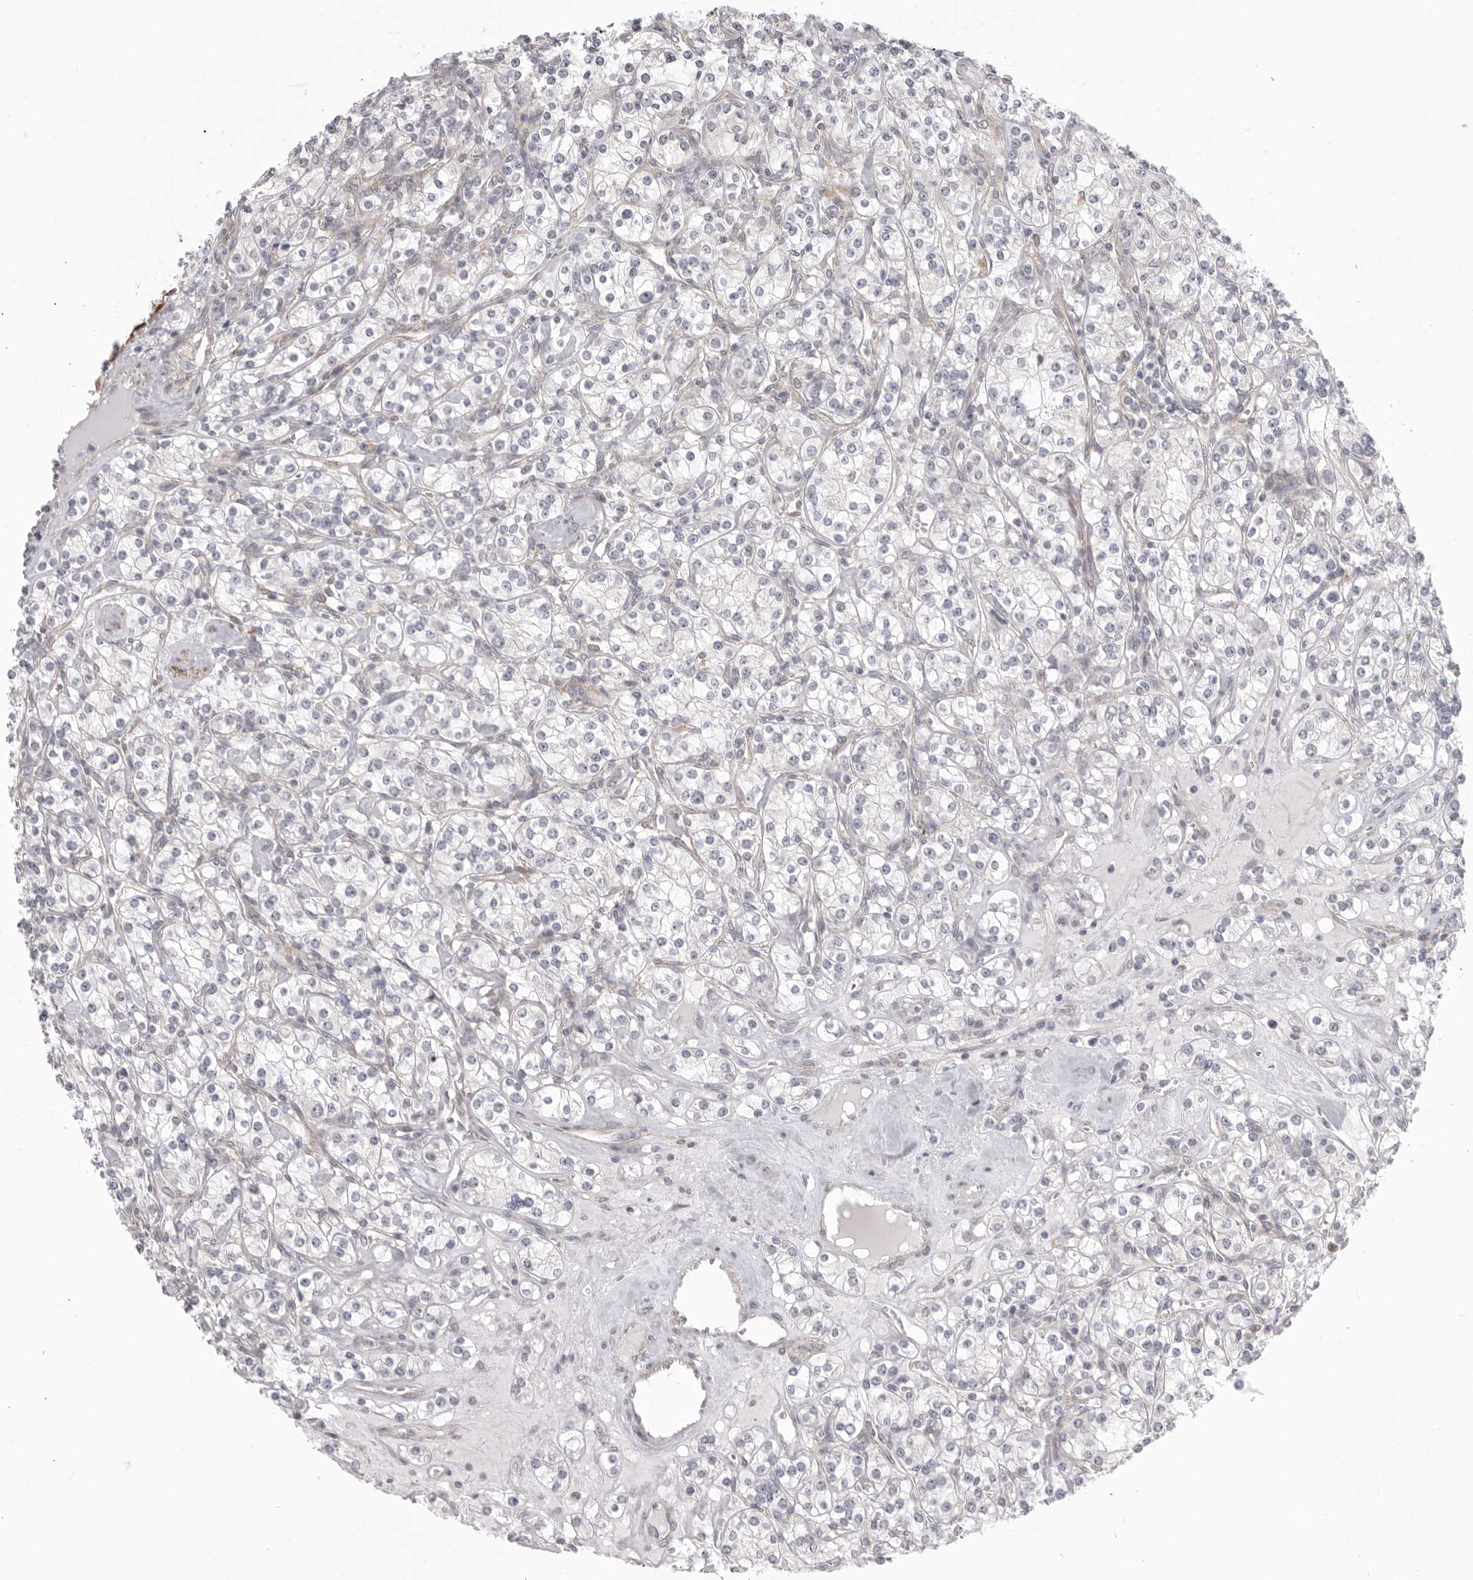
{"staining": {"intensity": "negative", "quantity": "none", "location": "none"}, "tissue": "renal cancer", "cell_type": "Tumor cells", "image_type": "cancer", "snomed": [{"axis": "morphology", "description": "Adenocarcinoma, NOS"}, {"axis": "topography", "description": "Kidney"}], "caption": "A micrograph of adenocarcinoma (renal) stained for a protein shows no brown staining in tumor cells.", "gene": "STAB2", "patient": {"sex": "male", "age": 77}}